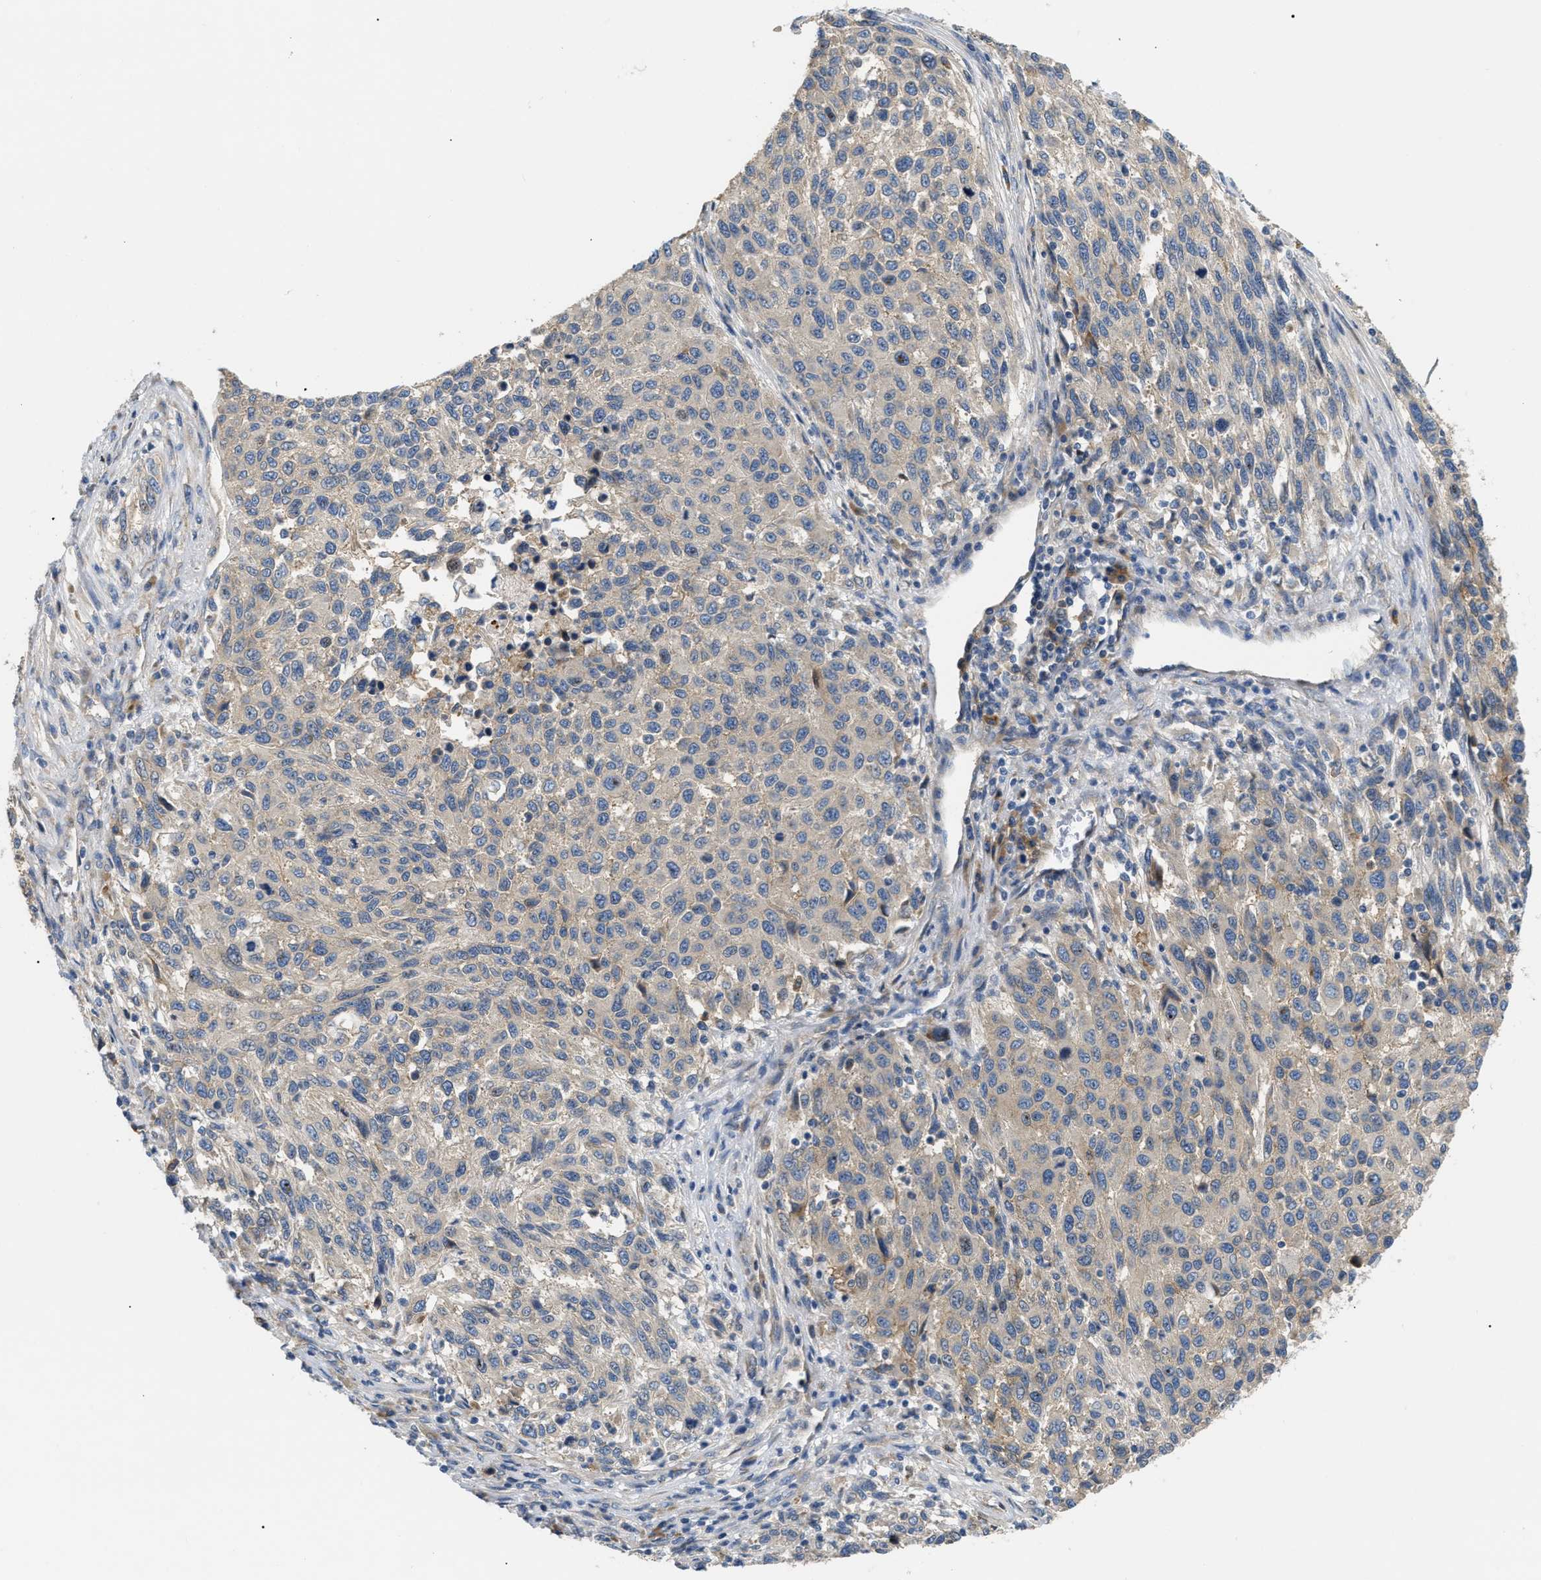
{"staining": {"intensity": "negative", "quantity": "none", "location": "none"}, "tissue": "melanoma", "cell_type": "Tumor cells", "image_type": "cancer", "snomed": [{"axis": "morphology", "description": "Malignant melanoma, Metastatic site"}, {"axis": "topography", "description": "Lymph node"}], "caption": "The histopathology image demonstrates no staining of tumor cells in malignant melanoma (metastatic site). (Stains: DAB (3,3'-diaminobenzidine) IHC with hematoxylin counter stain, Microscopy: brightfield microscopy at high magnification).", "gene": "DHX58", "patient": {"sex": "male", "age": 61}}